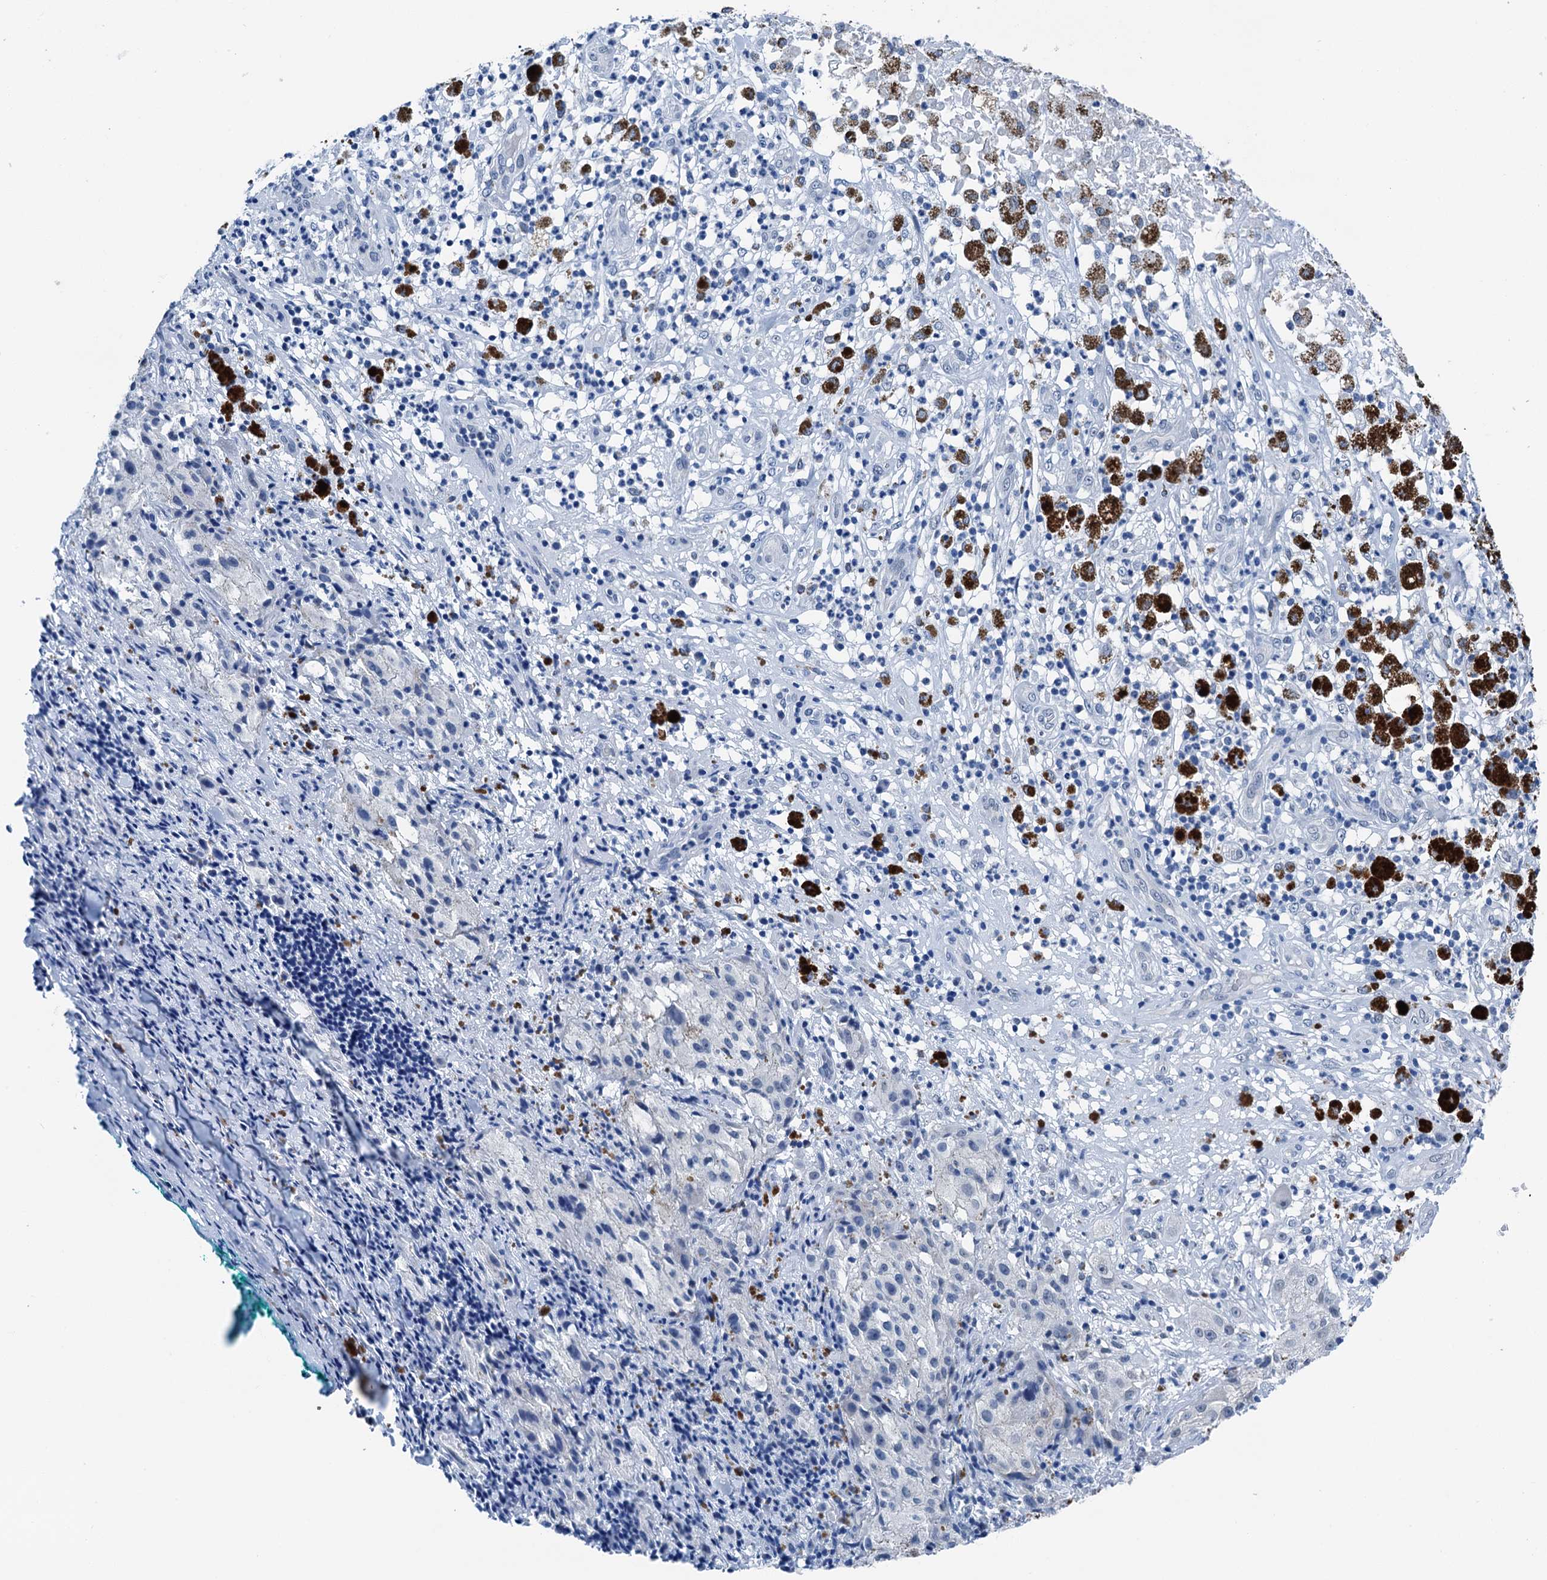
{"staining": {"intensity": "negative", "quantity": "none", "location": "none"}, "tissue": "melanoma", "cell_type": "Tumor cells", "image_type": "cancer", "snomed": [{"axis": "morphology", "description": "Necrosis, NOS"}, {"axis": "morphology", "description": "Malignant melanoma, NOS"}, {"axis": "topography", "description": "Skin"}], "caption": "This is an IHC photomicrograph of human malignant melanoma. There is no positivity in tumor cells.", "gene": "CBLN3", "patient": {"sex": "female", "age": 87}}